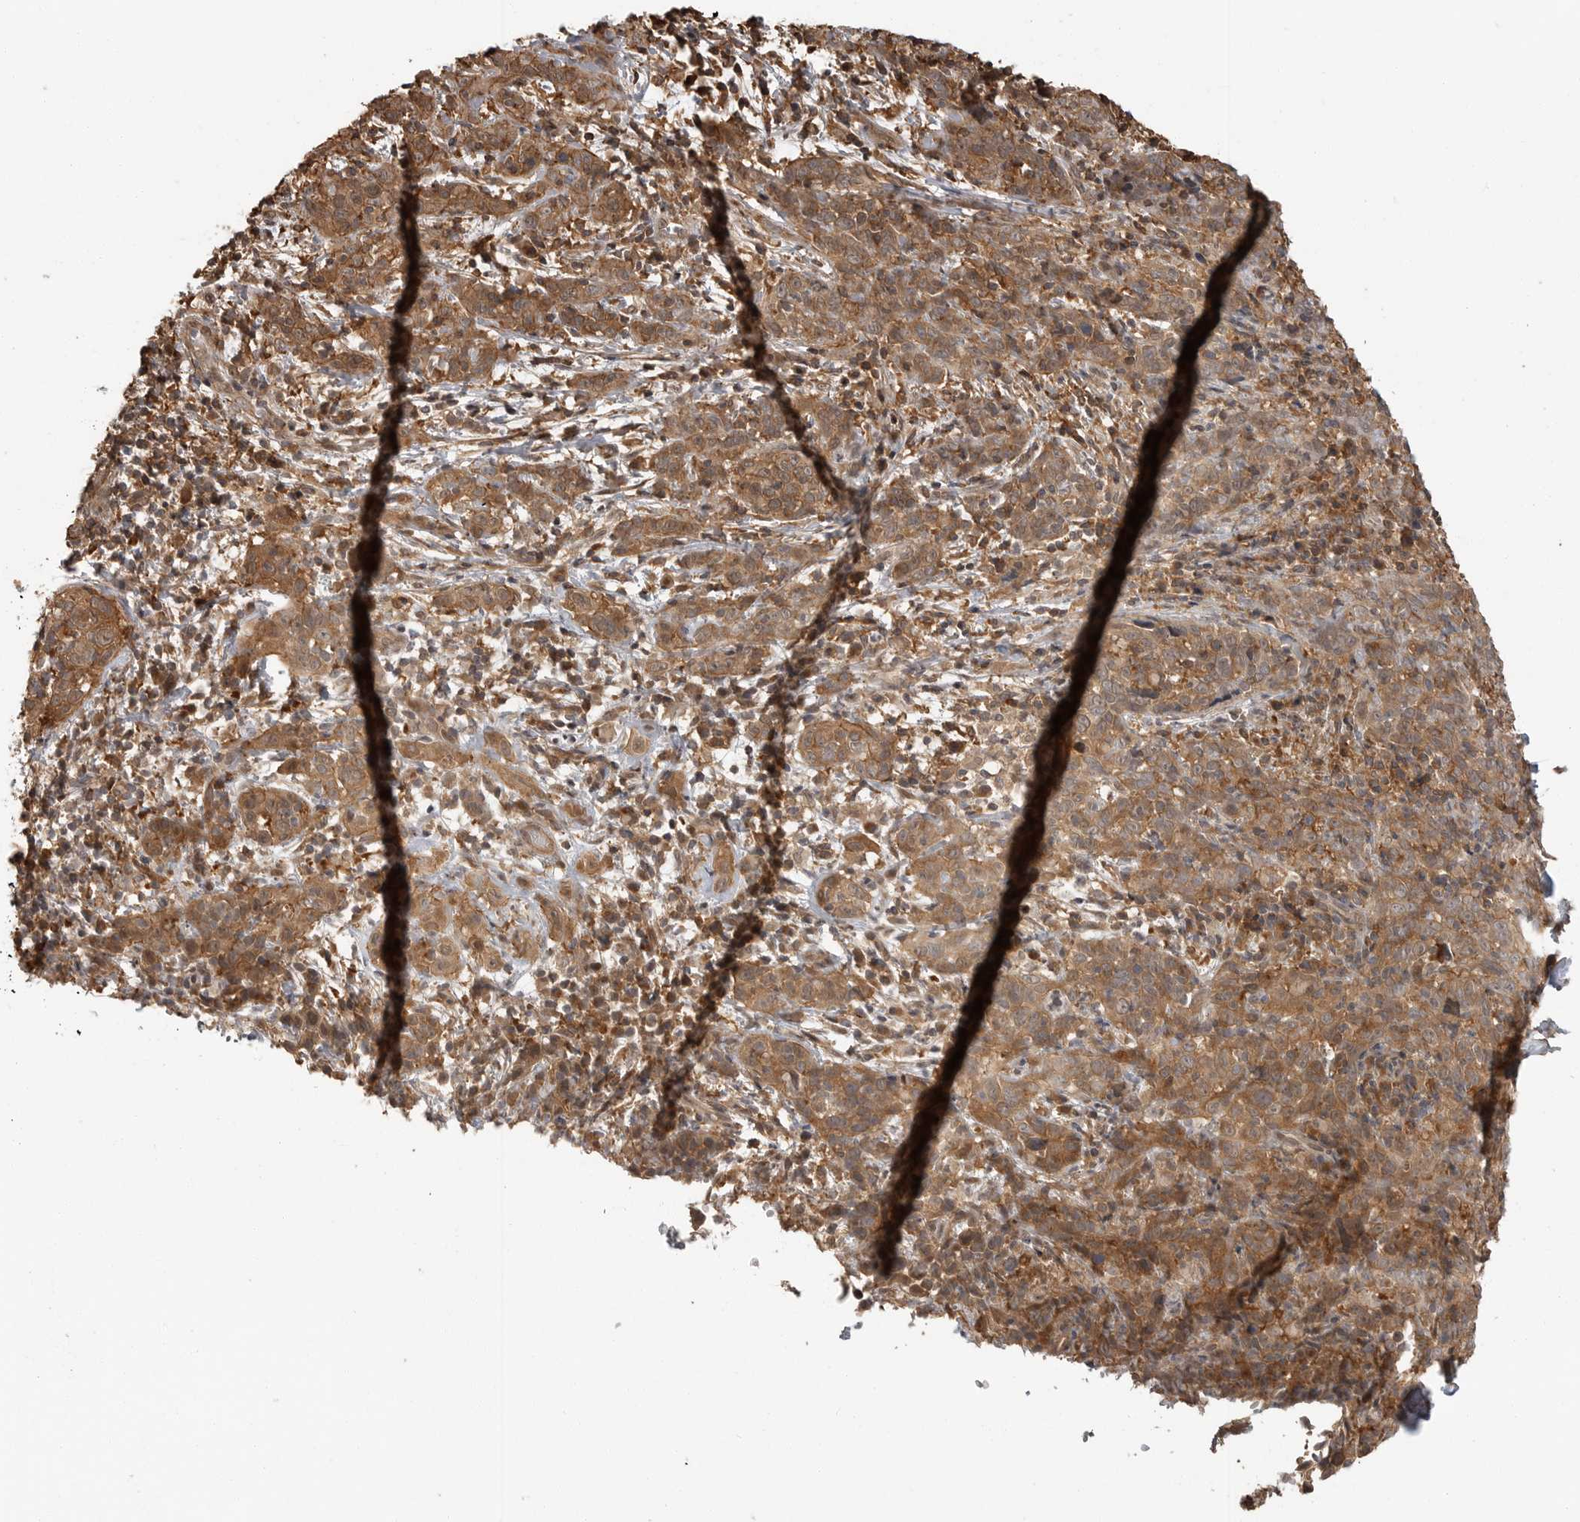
{"staining": {"intensity": "moderate", "quantity": ">75%", "location": "cytoplasmic/membranous,nuclear"}, "tissue": "cervical cancer", "cell_type": "Tumor cells", "image_type": "cancer", "snomed": [{"axis": "morphology", "description": "Squamous cell carcinoma, NOS"}, {"axis": "topography", "description": "Cervix"}], "caption": "IHC image of cervical squamous cell carcinoma stained for a protein (brown), which demonstrates medium levels of moderate cytoplasmic/membranous and nuclear staining in about >75% of tumor cells.", "gene": "ERN1", "patient": {"sex": "female", "age": 46}}